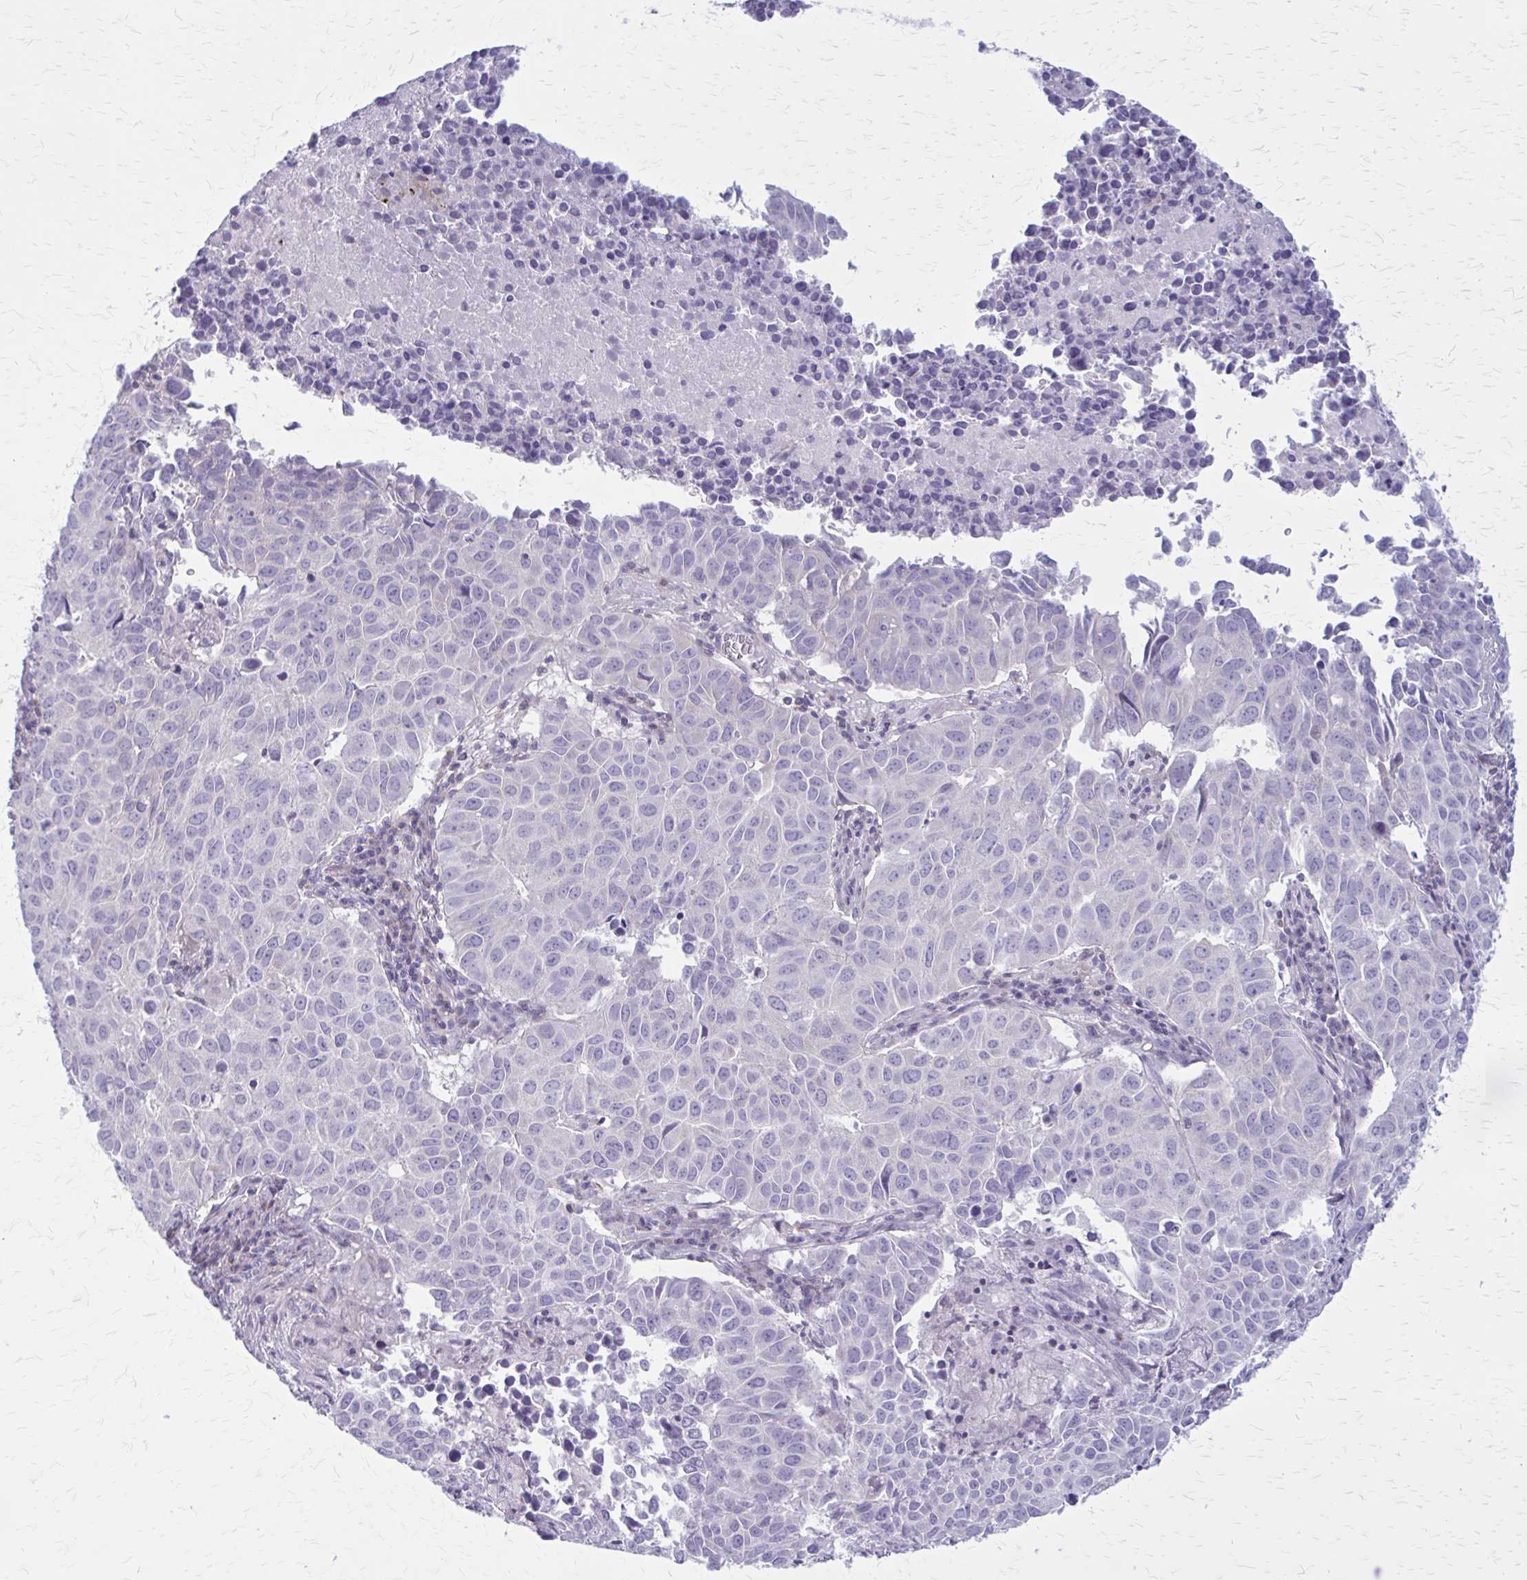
{"staining": {"intensity": "negative", "quantity": "none", "location": "none"}, "tissue": "lung cancer", "cell_type": "Tumor cells", "image_type": "cancer", "snomed": [{"axis": "morphology", "description": "Adenocarcinoma, NOS"}, {"axis": "topography", "description": "Lung"}], "caption": "This is an IHC photomicrograph of human adenocarcinoma (lung). There is no expression in tumor cells.", "gene": "PITPNM1", "patient": {"sex": "female", "age": 50}}